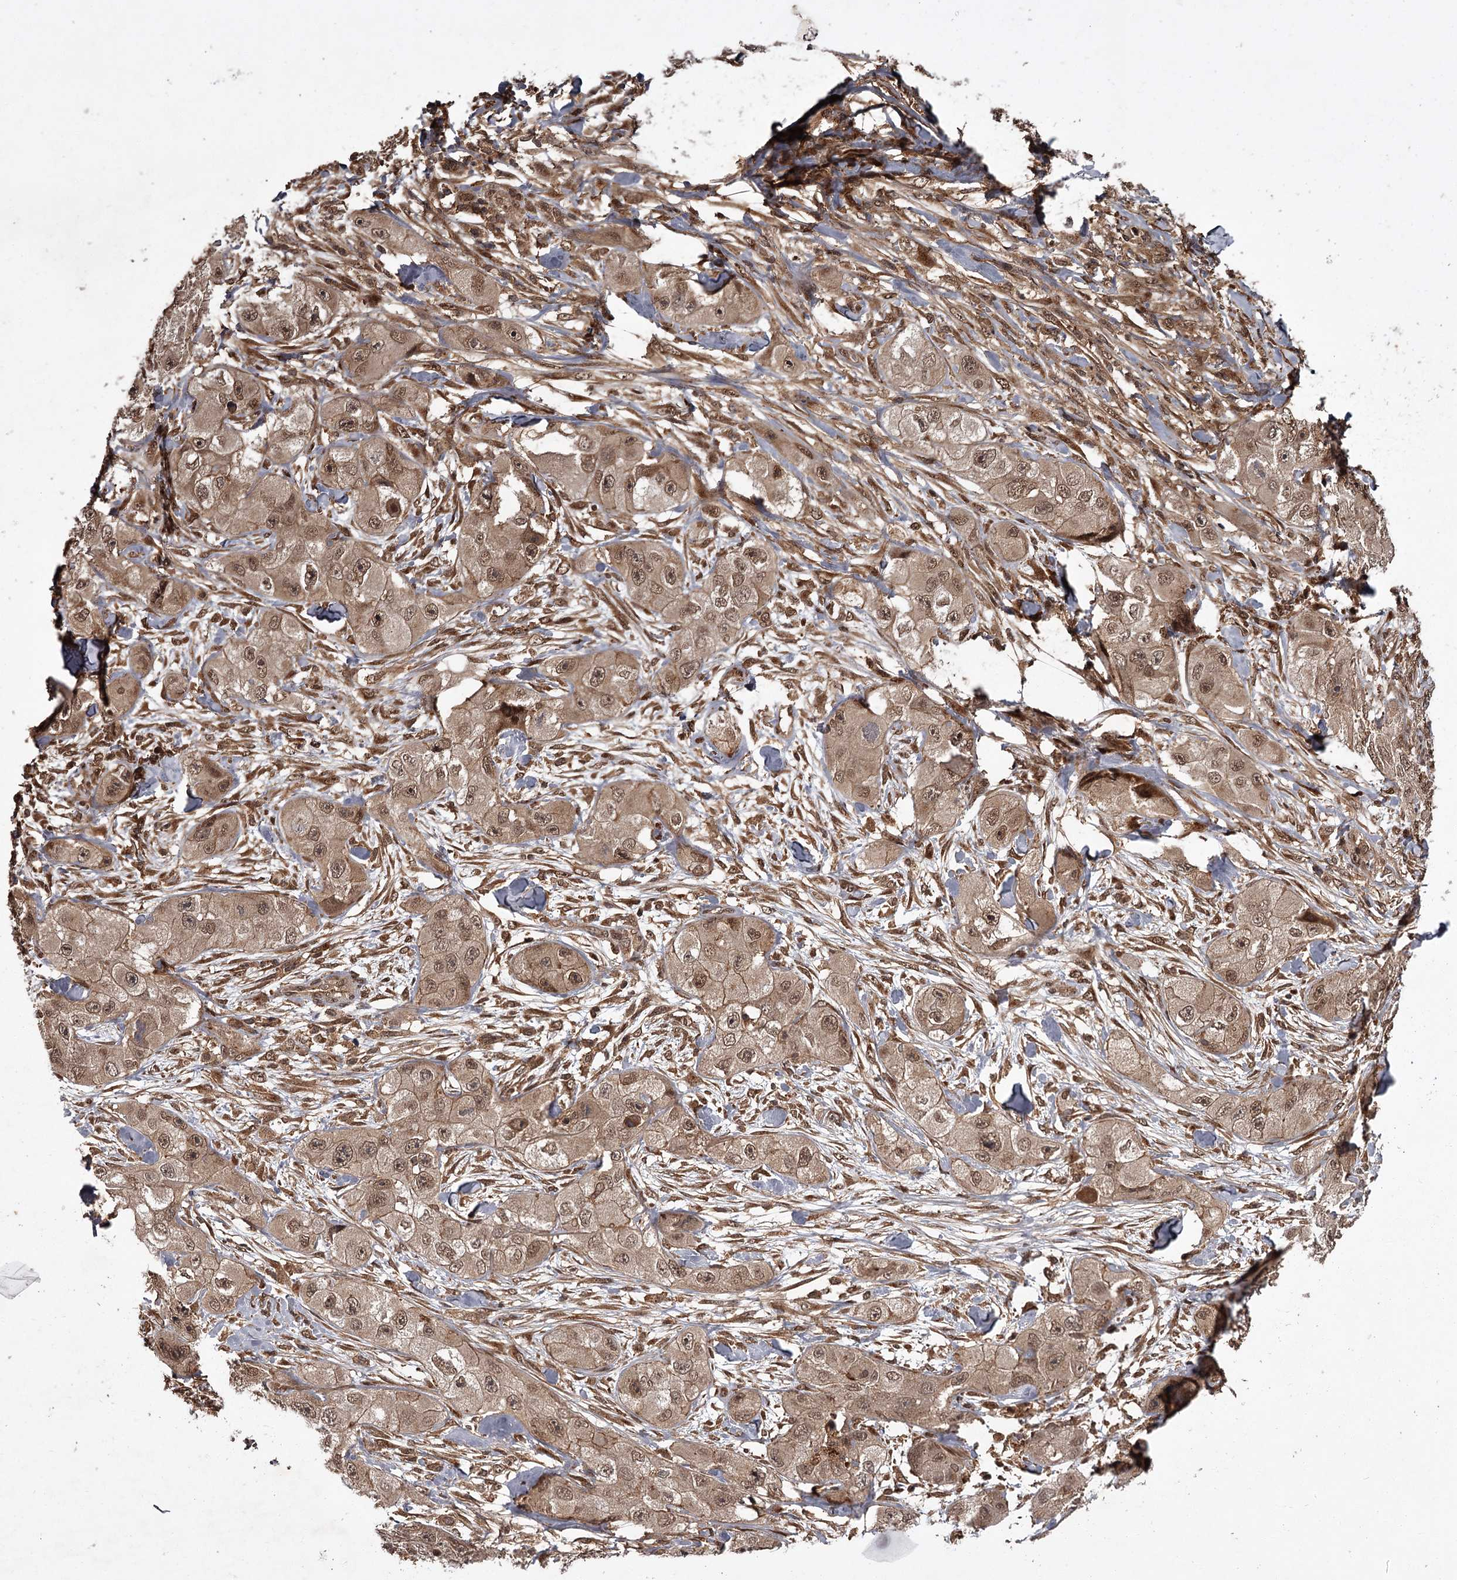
{"staining": {"intensity": "moderate", "quantity": ">75%", "location": "cytoplasmic/membranous,nuclear"}, "tissue": "skin cancer", "cell_type": "Tumor cells", "image_type": "cancer", "snomed": [{"axis": "morphology", "description": "Squamous cell carcinoma, NOS"}, {"axis": "topography", "description": "Skin"}, {"axis": "topography", "description": "Subcutis"}], "caption": "An IHC micrograph of neoplastic tissue is shown. Protein staining in brown labels moderate cytoplasmic/membranous and nuclear positivity in skin squamous cell carcinoma within tumor cells.", "gene": "TBC1D23", "patient": {"sex": "male", "age": 73}}